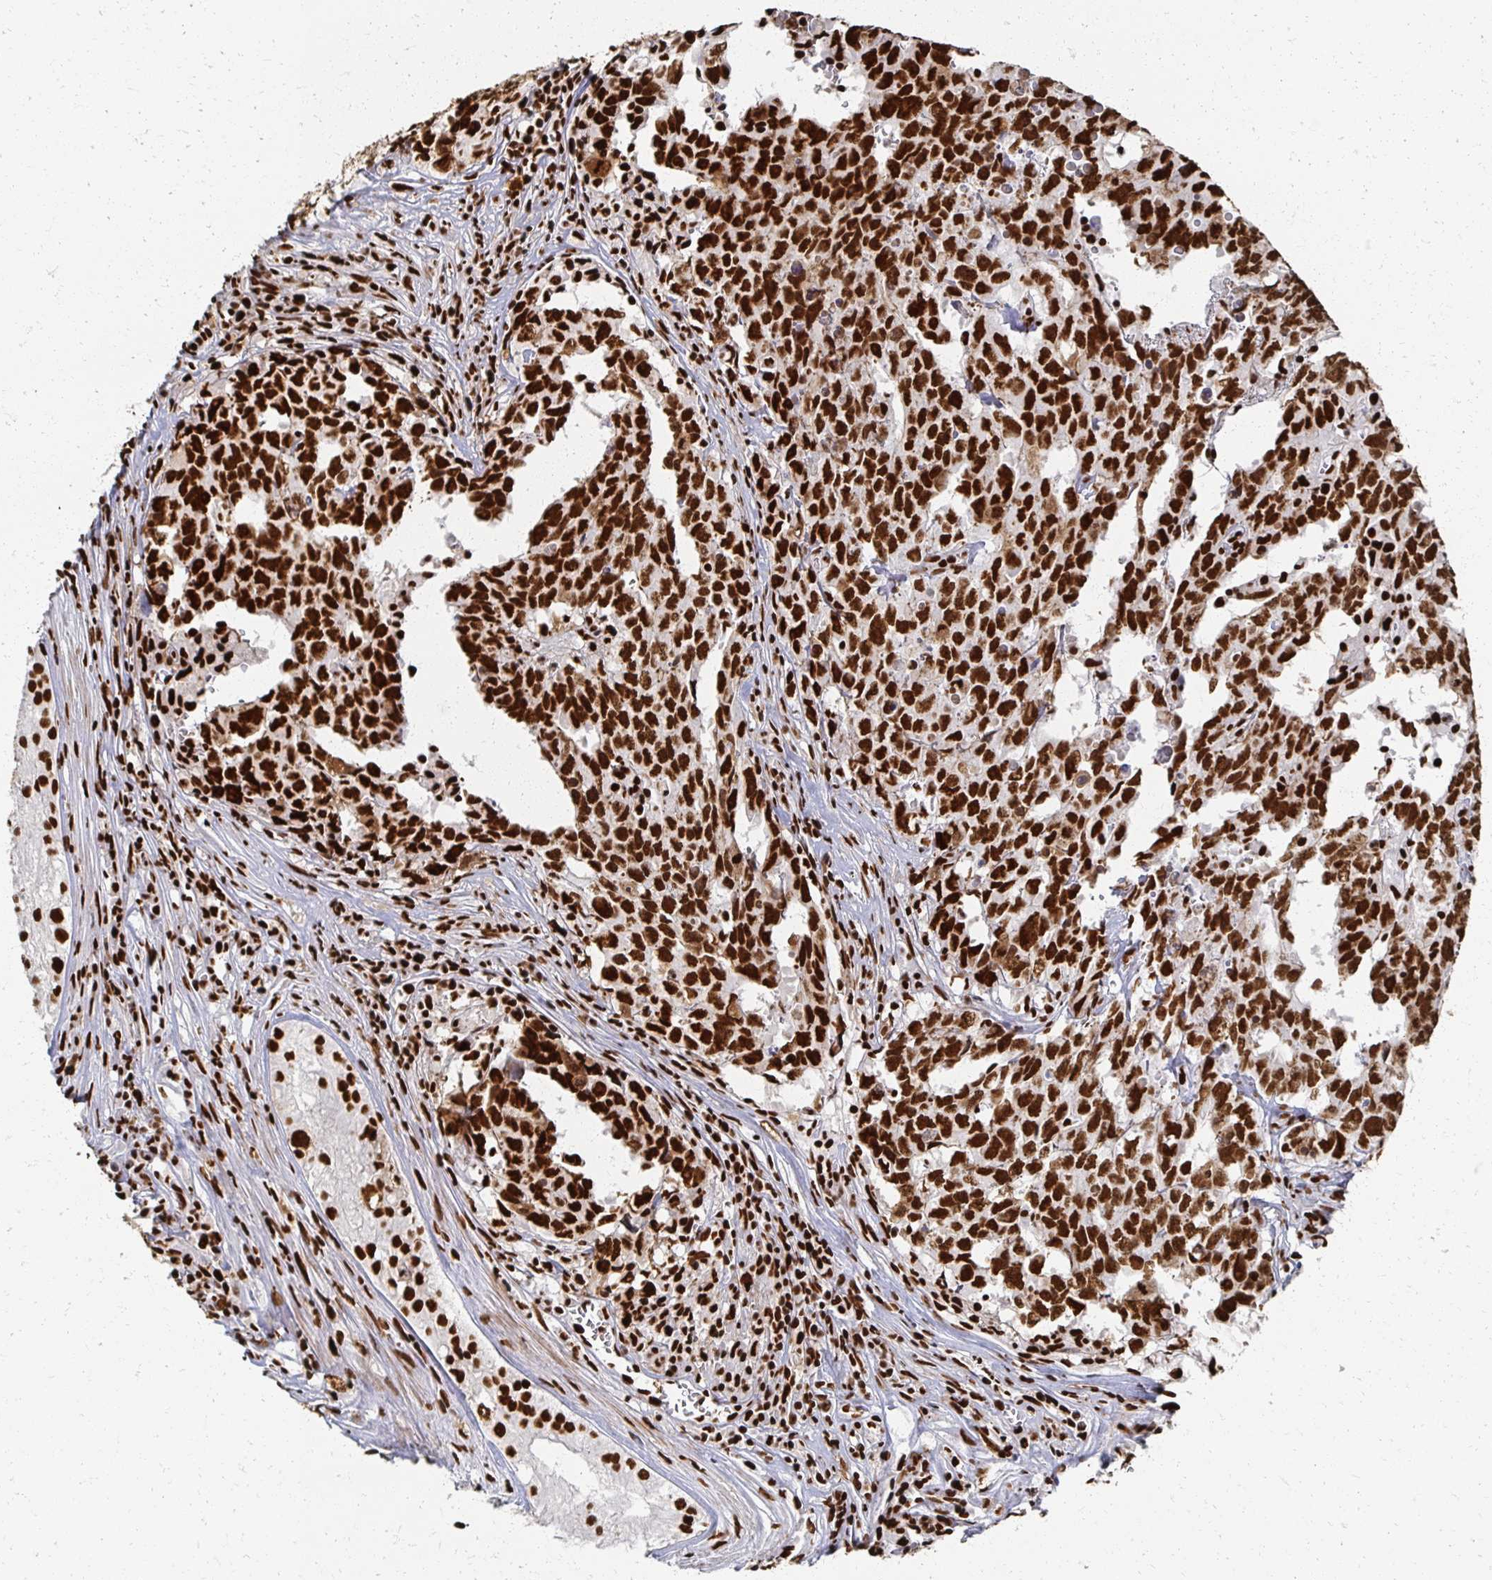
{"staining": {"intensity": "strong", "quantity": ">75%", "location": "nuclear"}, "tissue": "testis cancer", "cell_type": "Tumor cells", "image_type": "cancer", "snomed": [{"axis": "morphology", "description": "Carcinoma, Embryonal, NOS"}, {"axis": "topography", "description": "Testis"}], "caption": "Testis embryonal carcinoma stained for a protein (brown) displays strong nuclear positive expression in about >75% of tumor cells.", "gene": "RBBP7", "patient": {"sex": "male", "age": 22}}